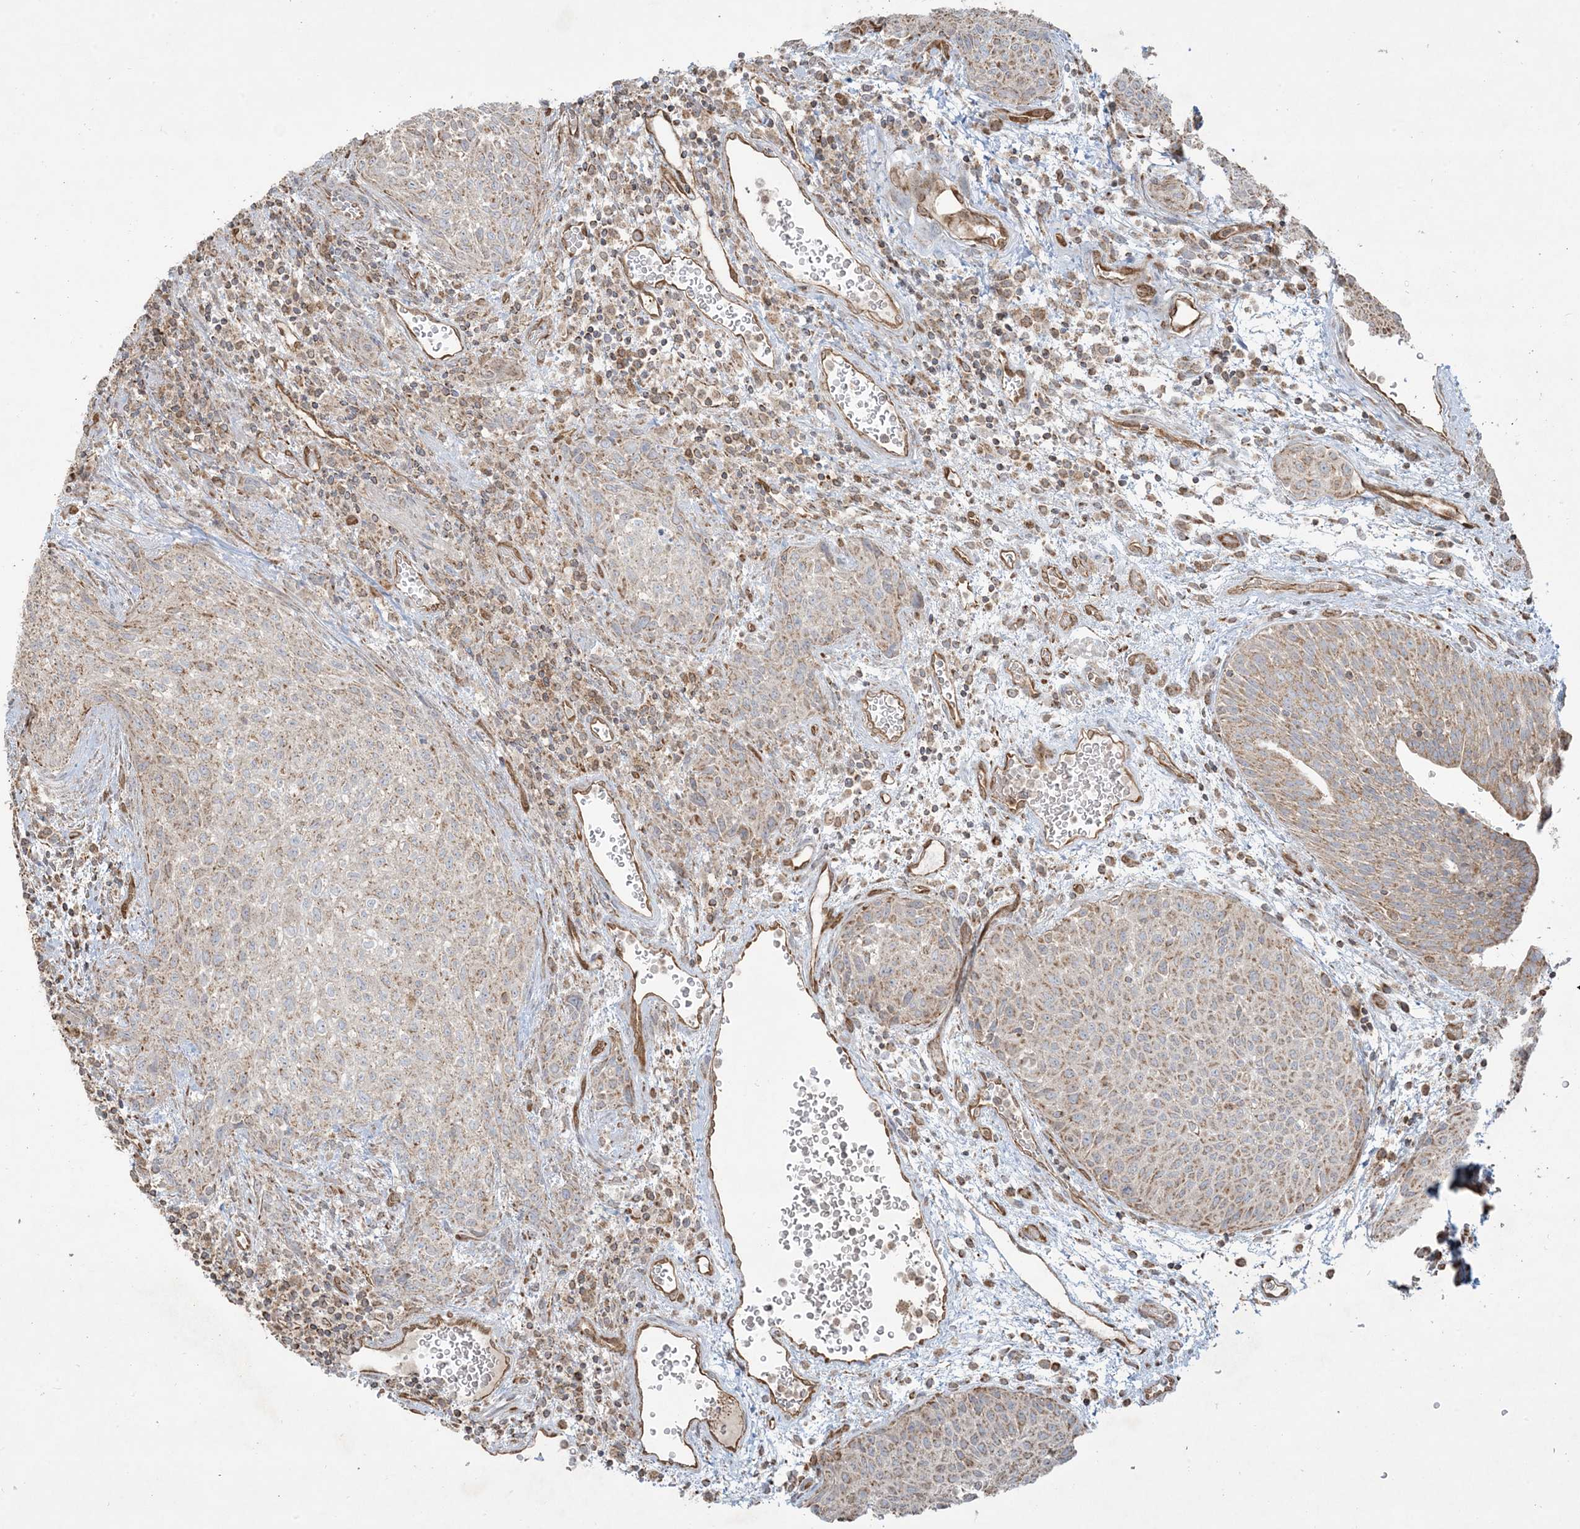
{"staining": {"intensity": "weak", "quantity": "25%-75%", "location": "cytoplasmic/membranous"}, "tissue": "urothelial cancer", "cell_type": "Tumor cells", "image_type": "cancer", "snomed": [{"axis": "morphology", "description": "Urothelial carcinoma, High grade"}, {"axis": "topography", "description": "Urinary bladder"}], "caption": "Immunohistochemical staining of high-grade urothelial carcinoma exhibits low levels of weak cytoplasmic/membranous protein expression in approximately 25%-75% of tumor cells. (DAB IHC with brightfield microscopy, high magnification).", "gene": "PPM1F", "patient": {"sex": "male", "age": 35}}